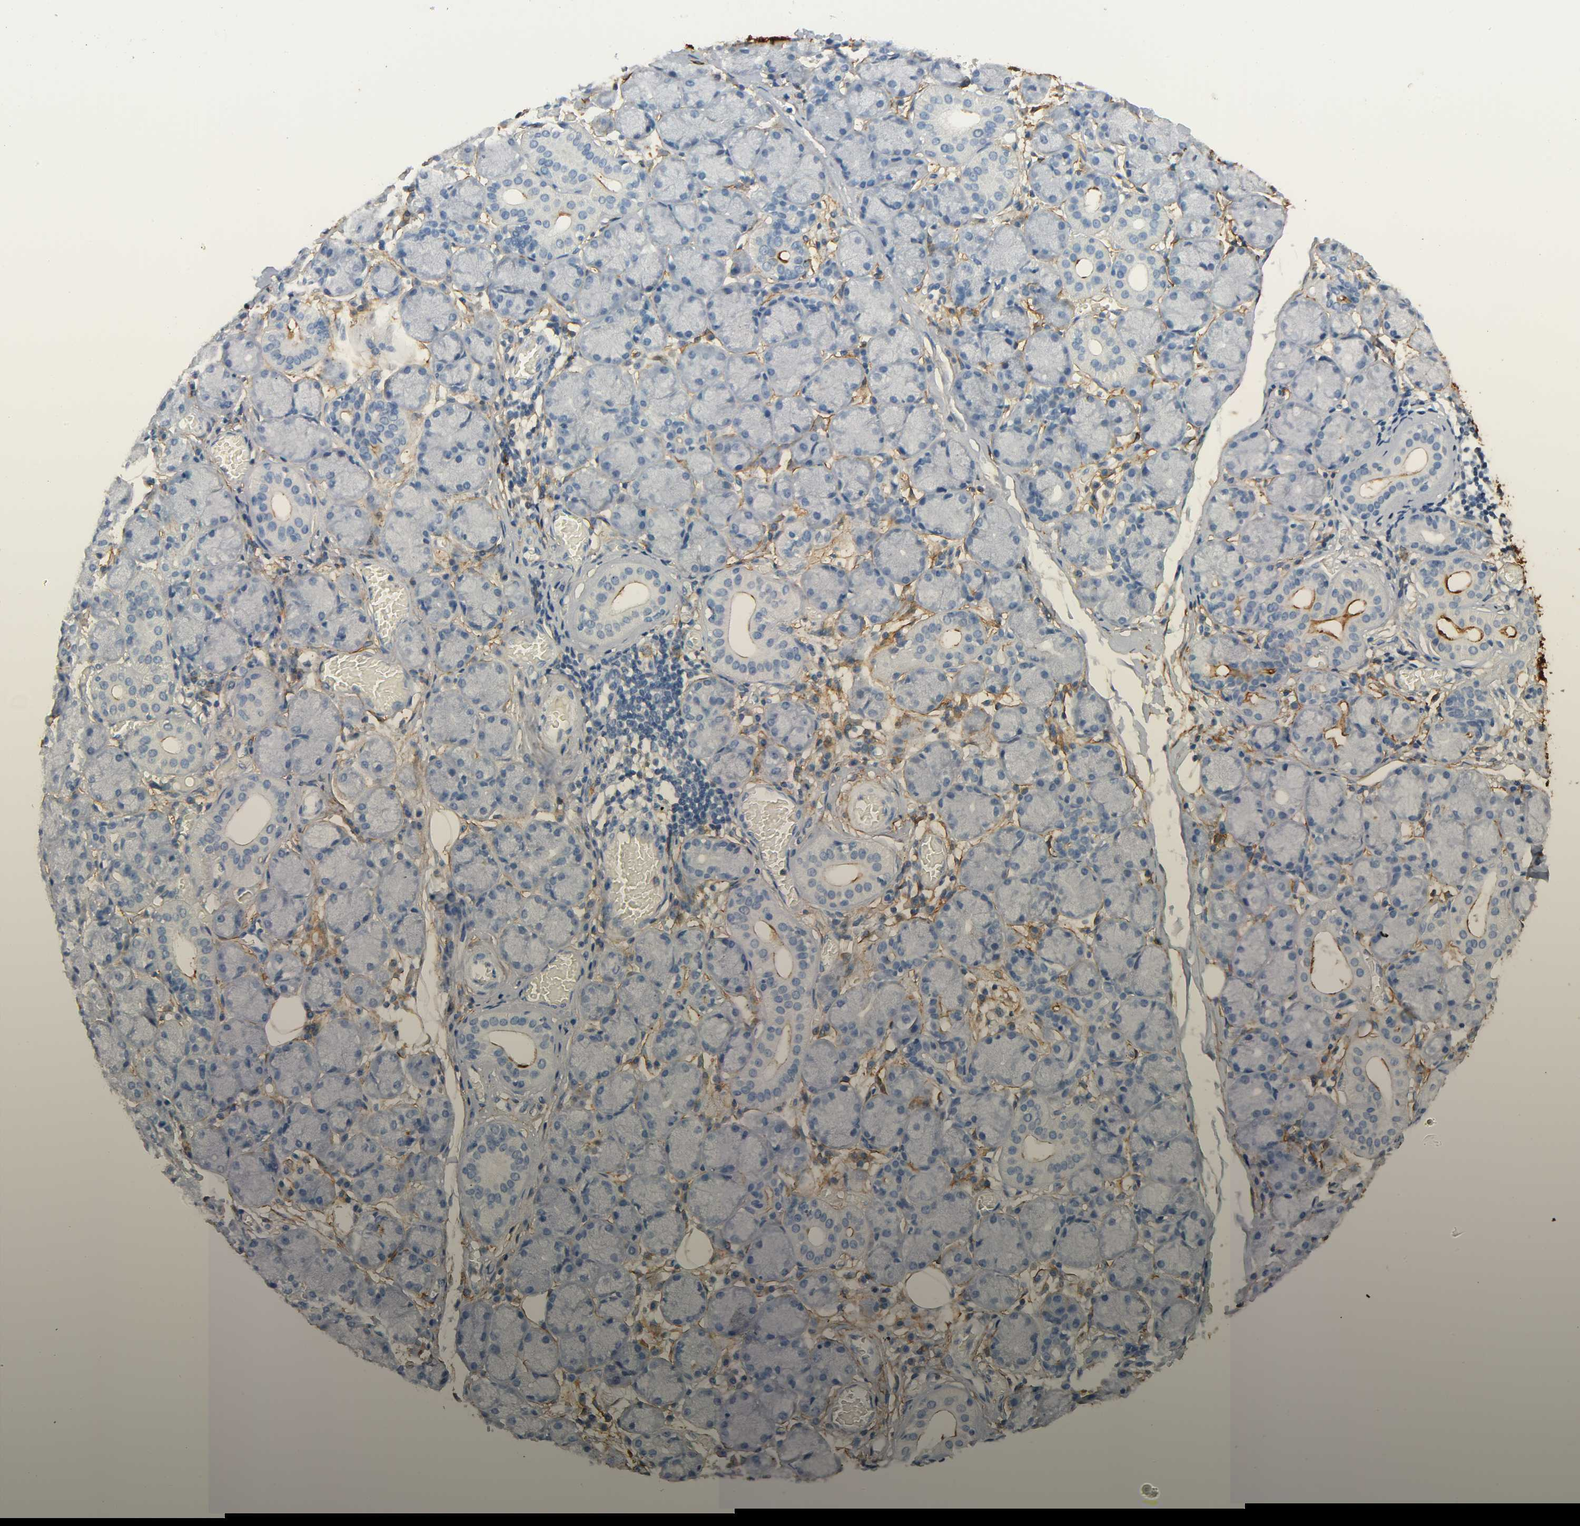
{"staining": {"intensity": "moderate", "quantity": "<25%", "location": "cytoplasmic/membranous"}, "tissue": "salivary gland", "cell_type": "Glandular cells", "image_type": "normal", "snomed": [{"axis": "morphology", "description": "Normal tissue, NOS"}, {"axis": "topography", "description": "Salivary gland"}], "caption": "Immunohistochemistry (IHC) of benign salivary gland demonstrates low levels of moderate cytoplasmic/membranous staining in about <25% of glandular cells. The staining was performed using DAB to visualize the protein expression in brown, while the nuclei were stained in blue with hematoxylin (Magnification: 20x).", "gene": "ANPEP", "patient": {"sex": "female", "age": 24}}